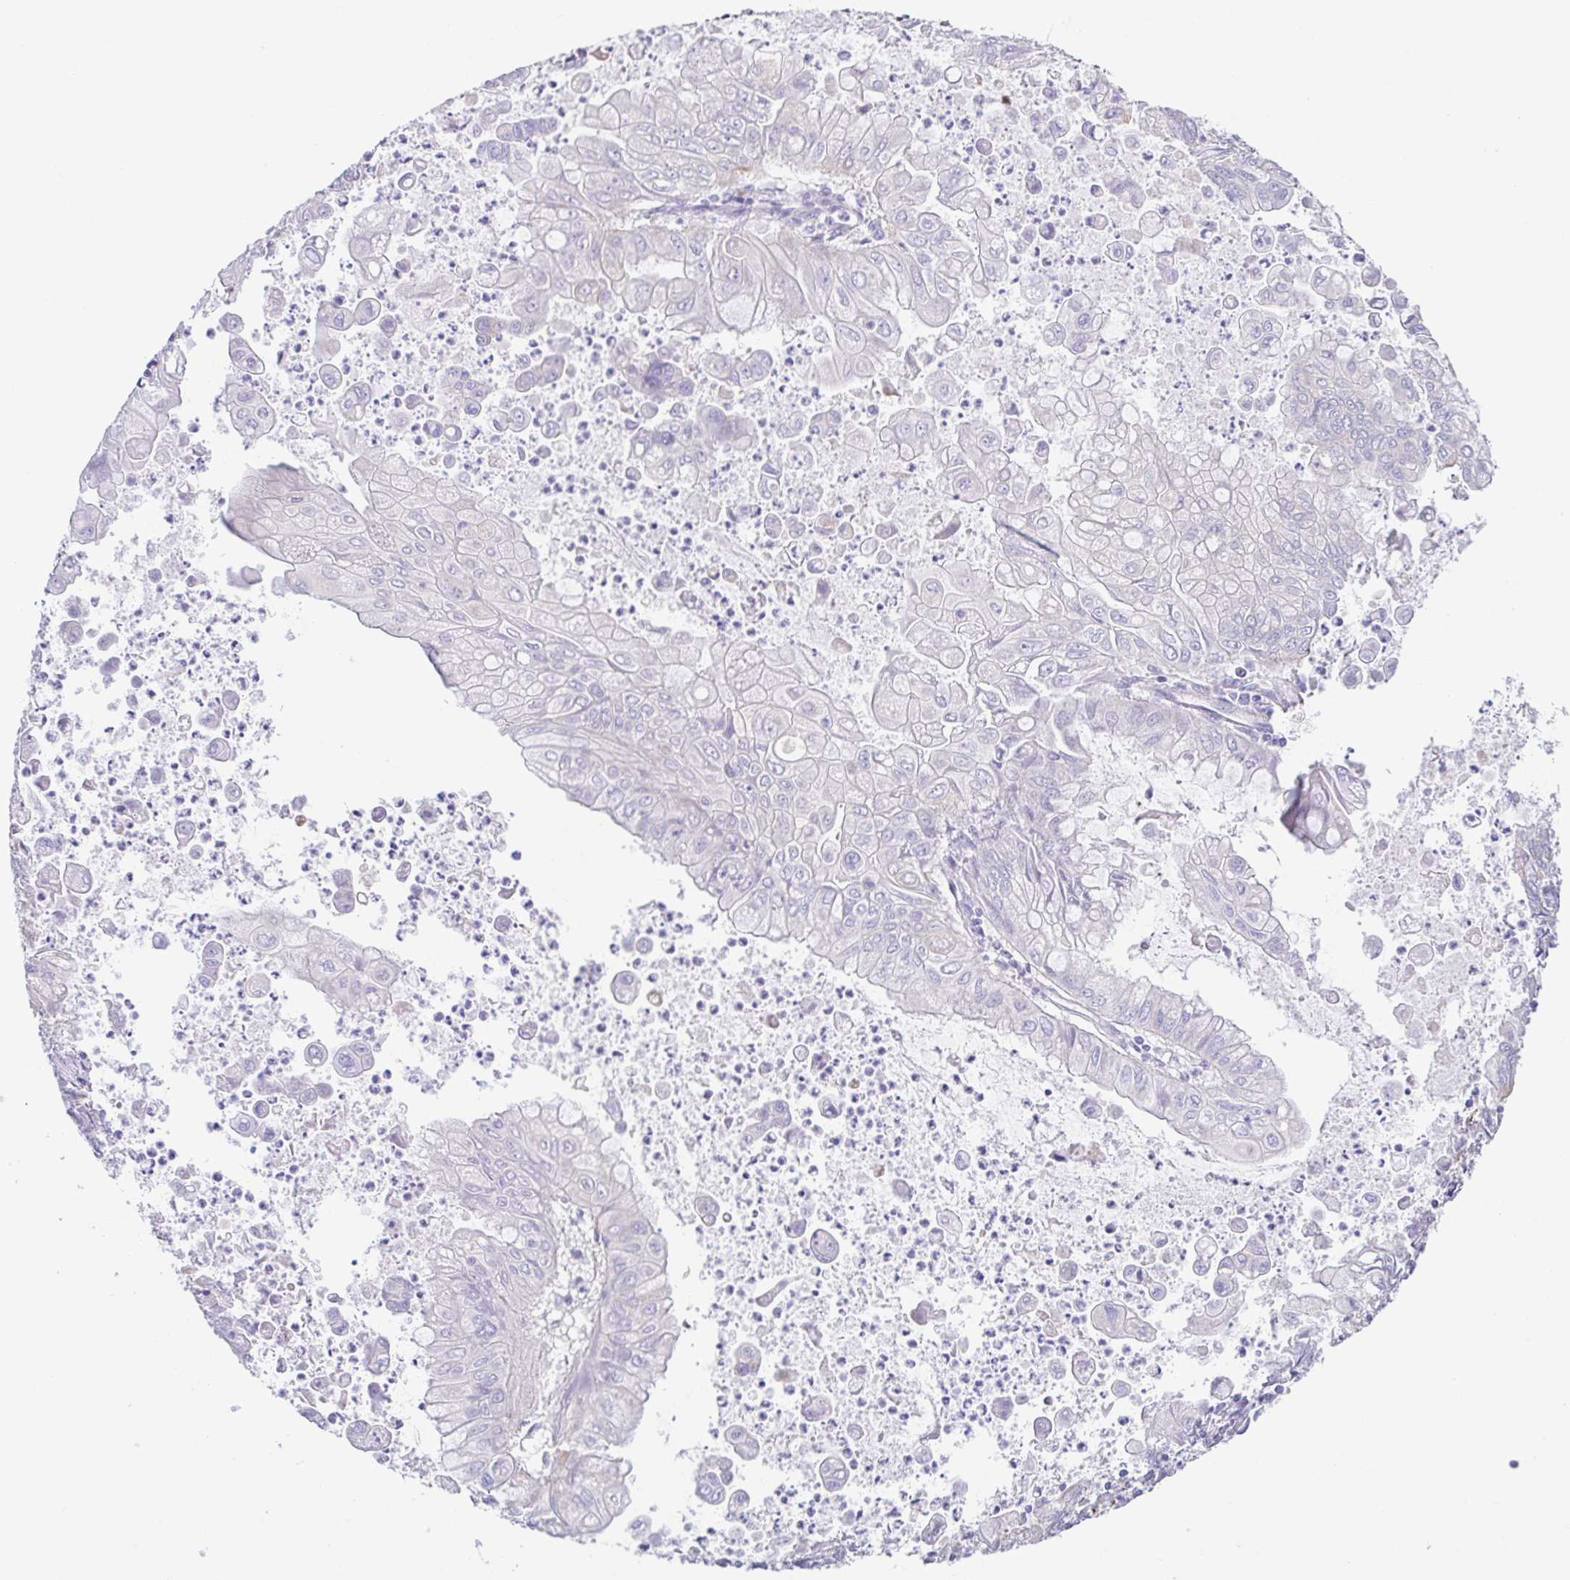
{"staining": {"intensity": "weak", "quantity": "25%-75%", "location": "cytoplasmic/membranous"}, "tissue": "stomach cancer", "cell_type": "Tumor cells", "image_type": "cancer", "snomed": [{"axis": "morphology", "description": "Adenocarcinoma, NOS"}, {"axis": "topography", "description": "Stomach, upper"}], "caption": "High-magnification brightfield microscopy of stomach cancer stained with DAB (brown) and counterstained with hematoxylin (blue). tumor cells exhibit weak cytoplasmic/membranous staining is seen in about25%-75% of cells.", "gene": "GINM1", "patient": {"sex": "male", "age": 80}}